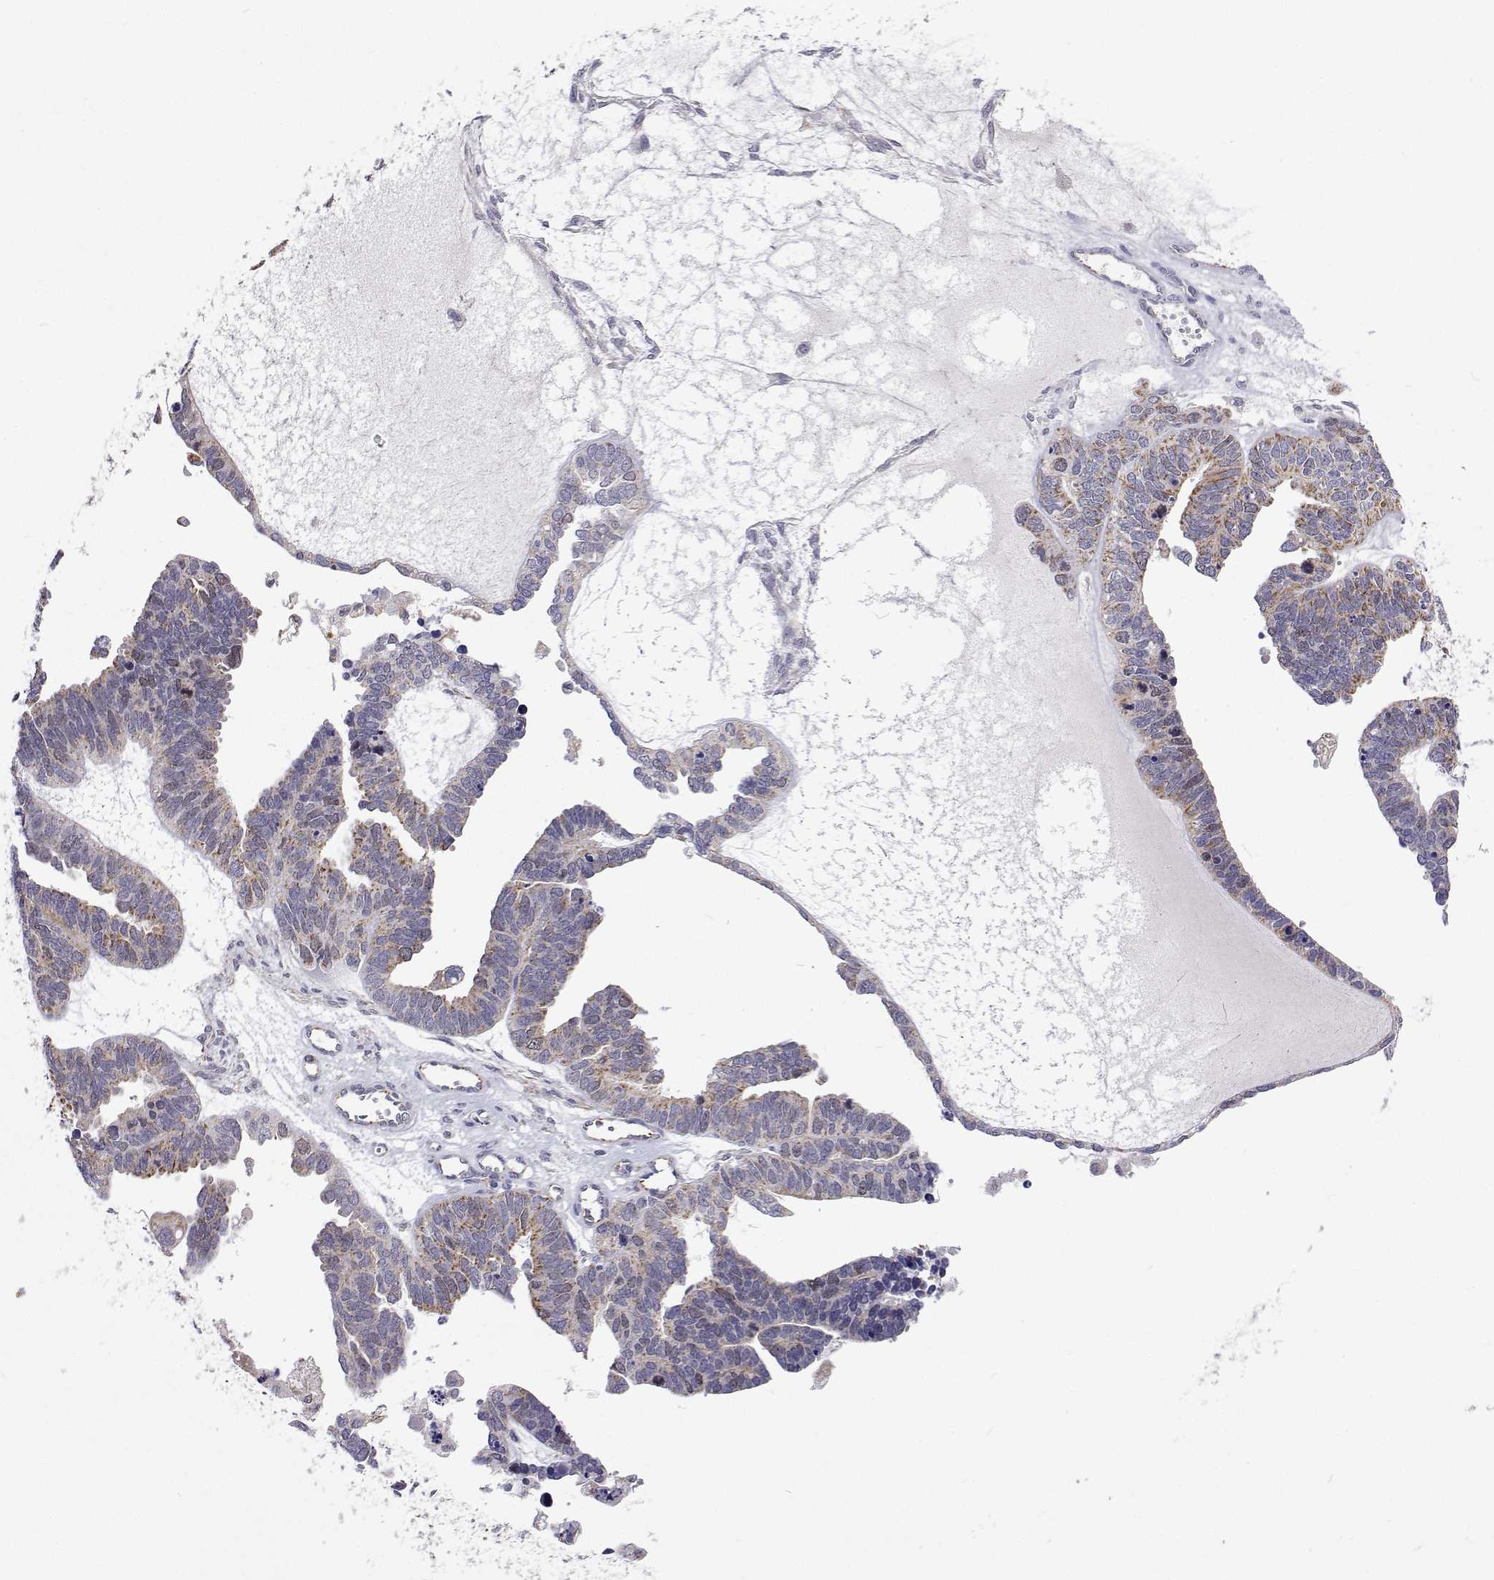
{"staining": {"intensity": "moderate", "quantity": "<25%", "location": "cytoplasmic/membranous"}, "tissue": "ovarian cancer", "cell_type": "Tumor cells", "image_type": "cancer", "snomed": [{"axis": "morphology", "description": "Cystadenocarcinoma, serous, NOS"}, {"axis": "topography", "description": "Ovary"}], "caption": "The image exhibits staining of ovarian serous cystadenocarcinoma, revealing moderate cytoplasmic/membranous protein staining (brown color) within tumor cells.", "gene": "DHTKD1", "patient": {"sex": "female", "age": 51}}